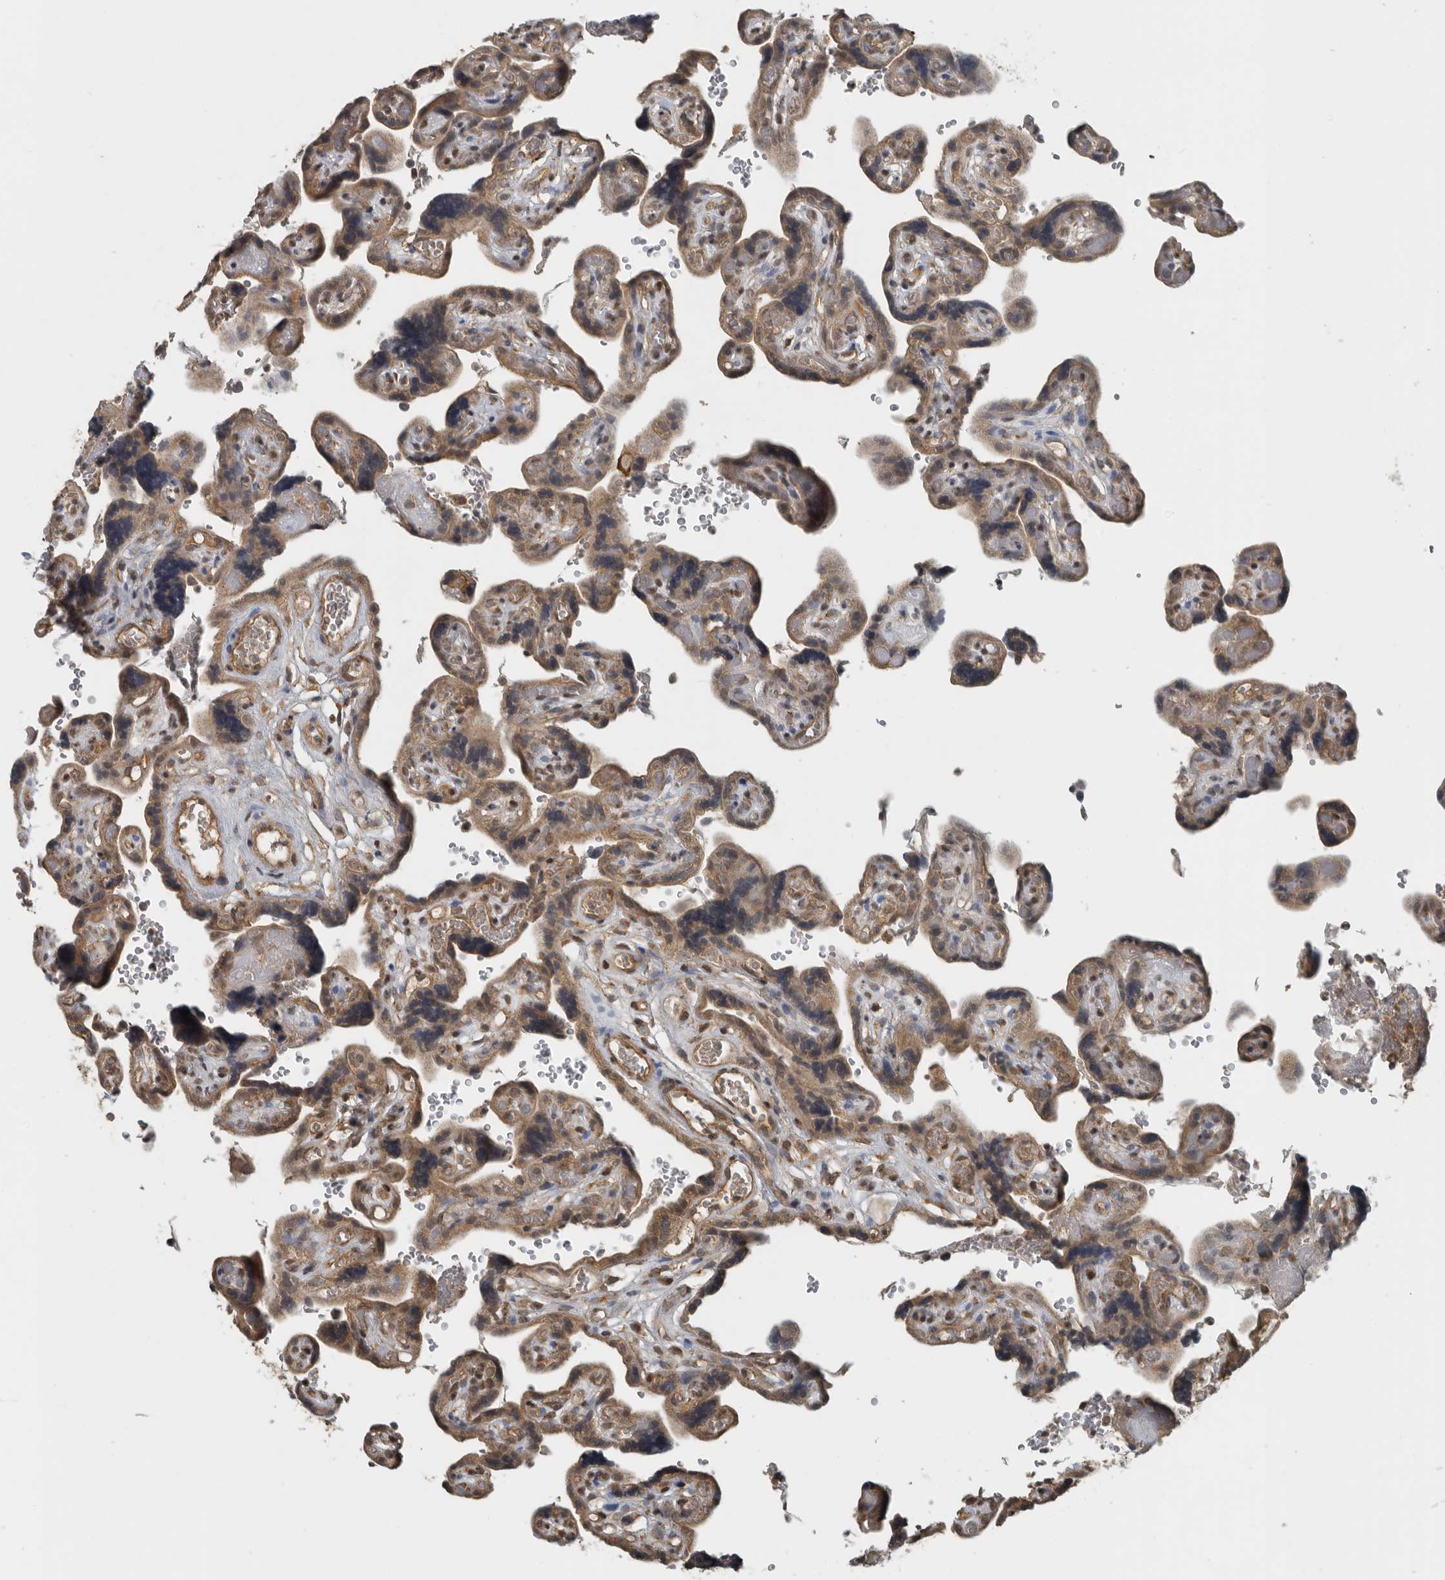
{"staining": {"intensity": "moderate", "quantity": ">75%", "location": "cytoplasmic/membranous"}, "tissue": "placenta", "cell_type": "Decidual cells", "image_type": "normal", "snomed": [{"axis": "morphology", "description": "Normal tissue, NOS"}, {"axis": "topography", "description": "Placenta"}], "caption": "Protein expression analysis of normal human placenta reveals moderate cytoplasmic/membranous positivity in approximately >75% of decidual cells.", "gene": "AFAP1", "patient": {"sex": "female", "age": 30}}